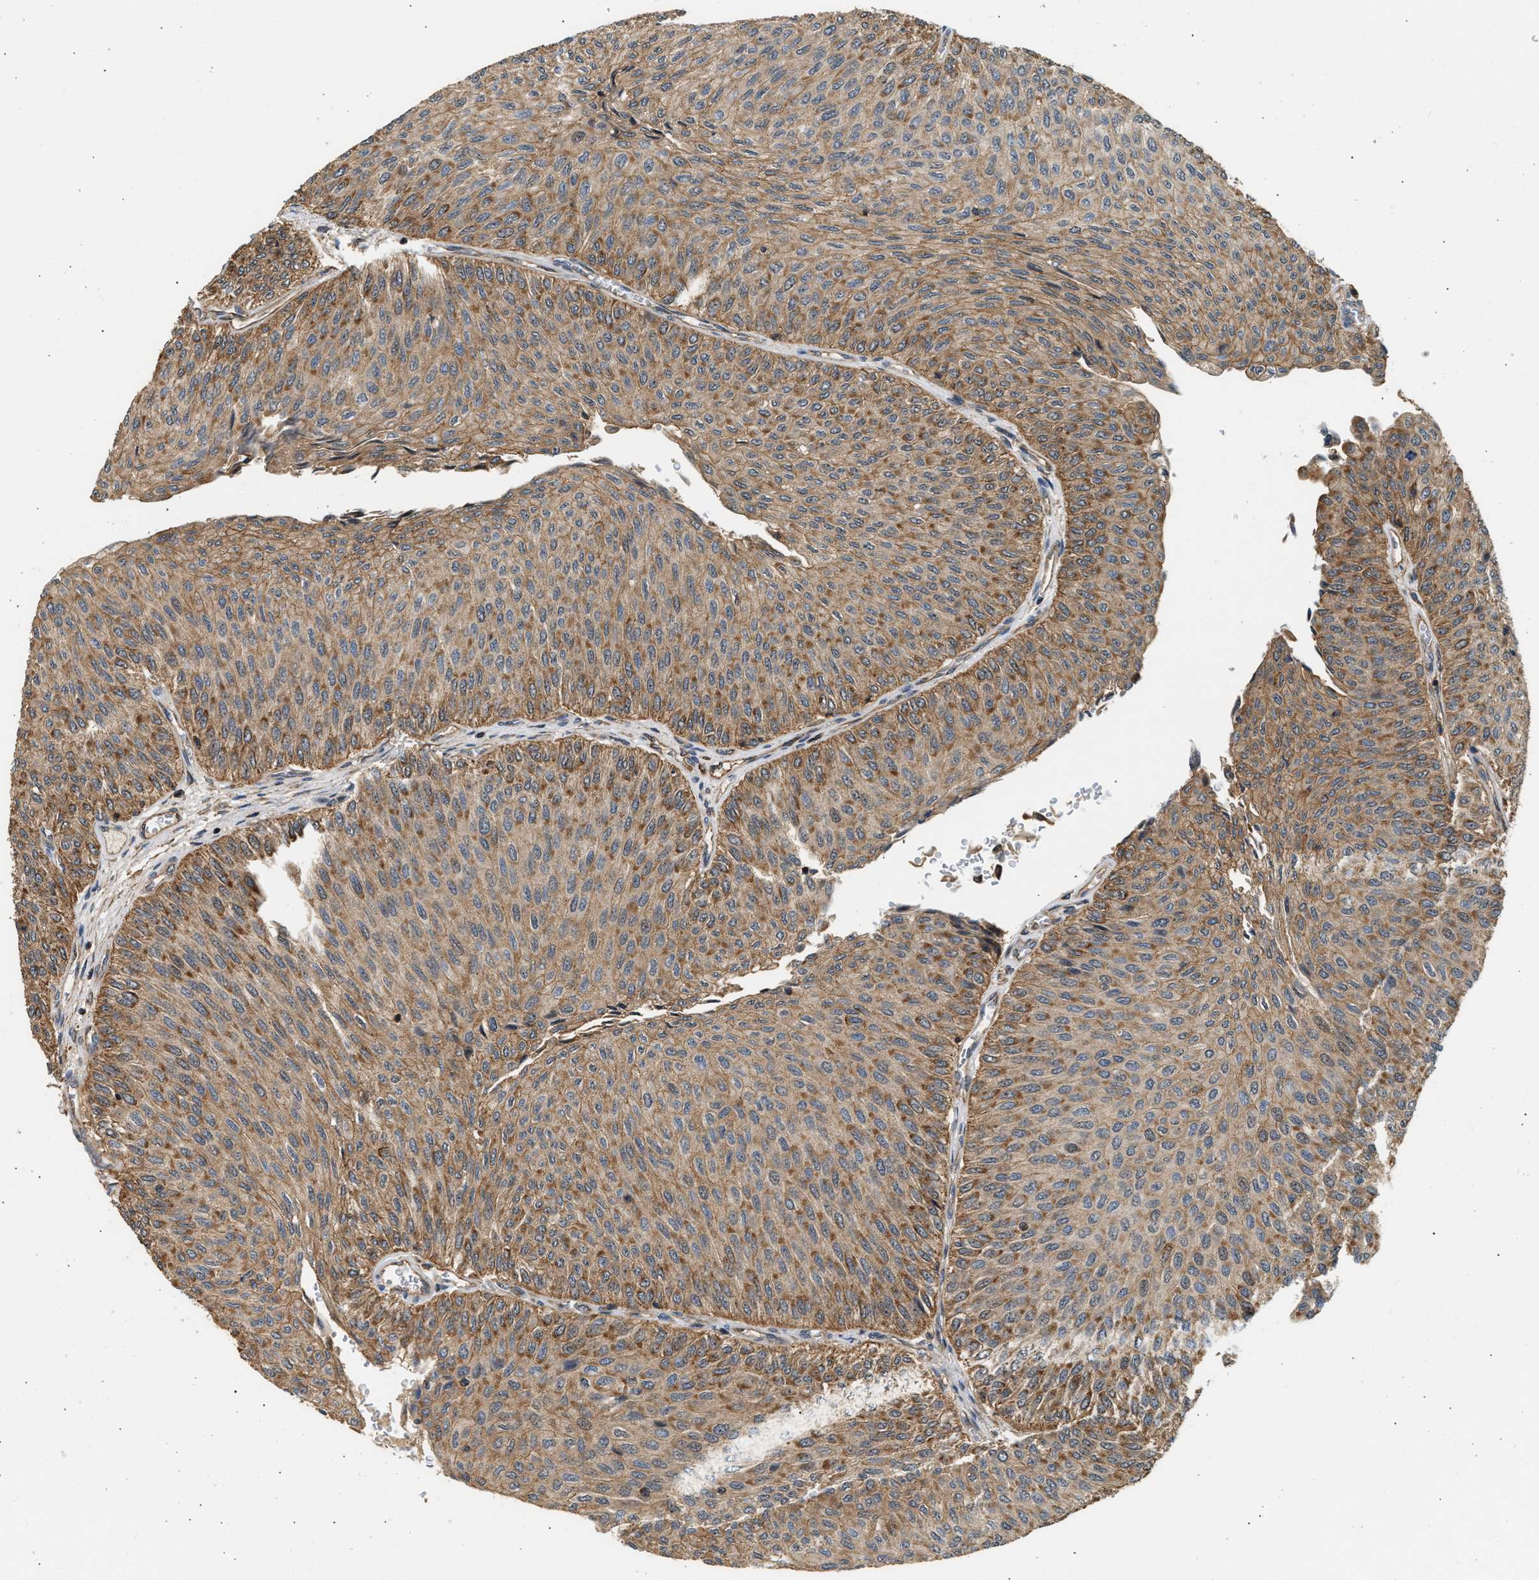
{"staining": {"intensity": "moderate", "quantity": ">75%", "location": "cytoplasmic/membranous"}, "tissue": "urothelial cancer", "cell_type": "Tumor cells", "image_type": "cancer", "snomed": [{"axis": "morphology", "description": "Urothelial carcinoma, Low grade"}, {"axis": "topography", "description": "Urinary bladder"}], "caption": "Urothelial cancer was stained to show a protein in brown. There is medium levels of moderate cytoplasmic/membranous staining in about >75% of tumor cells. (IHC, brightfield microscopy, high magnification).", "gene": "DUSP14", "patient": {"sex": "male", "age": 78}}